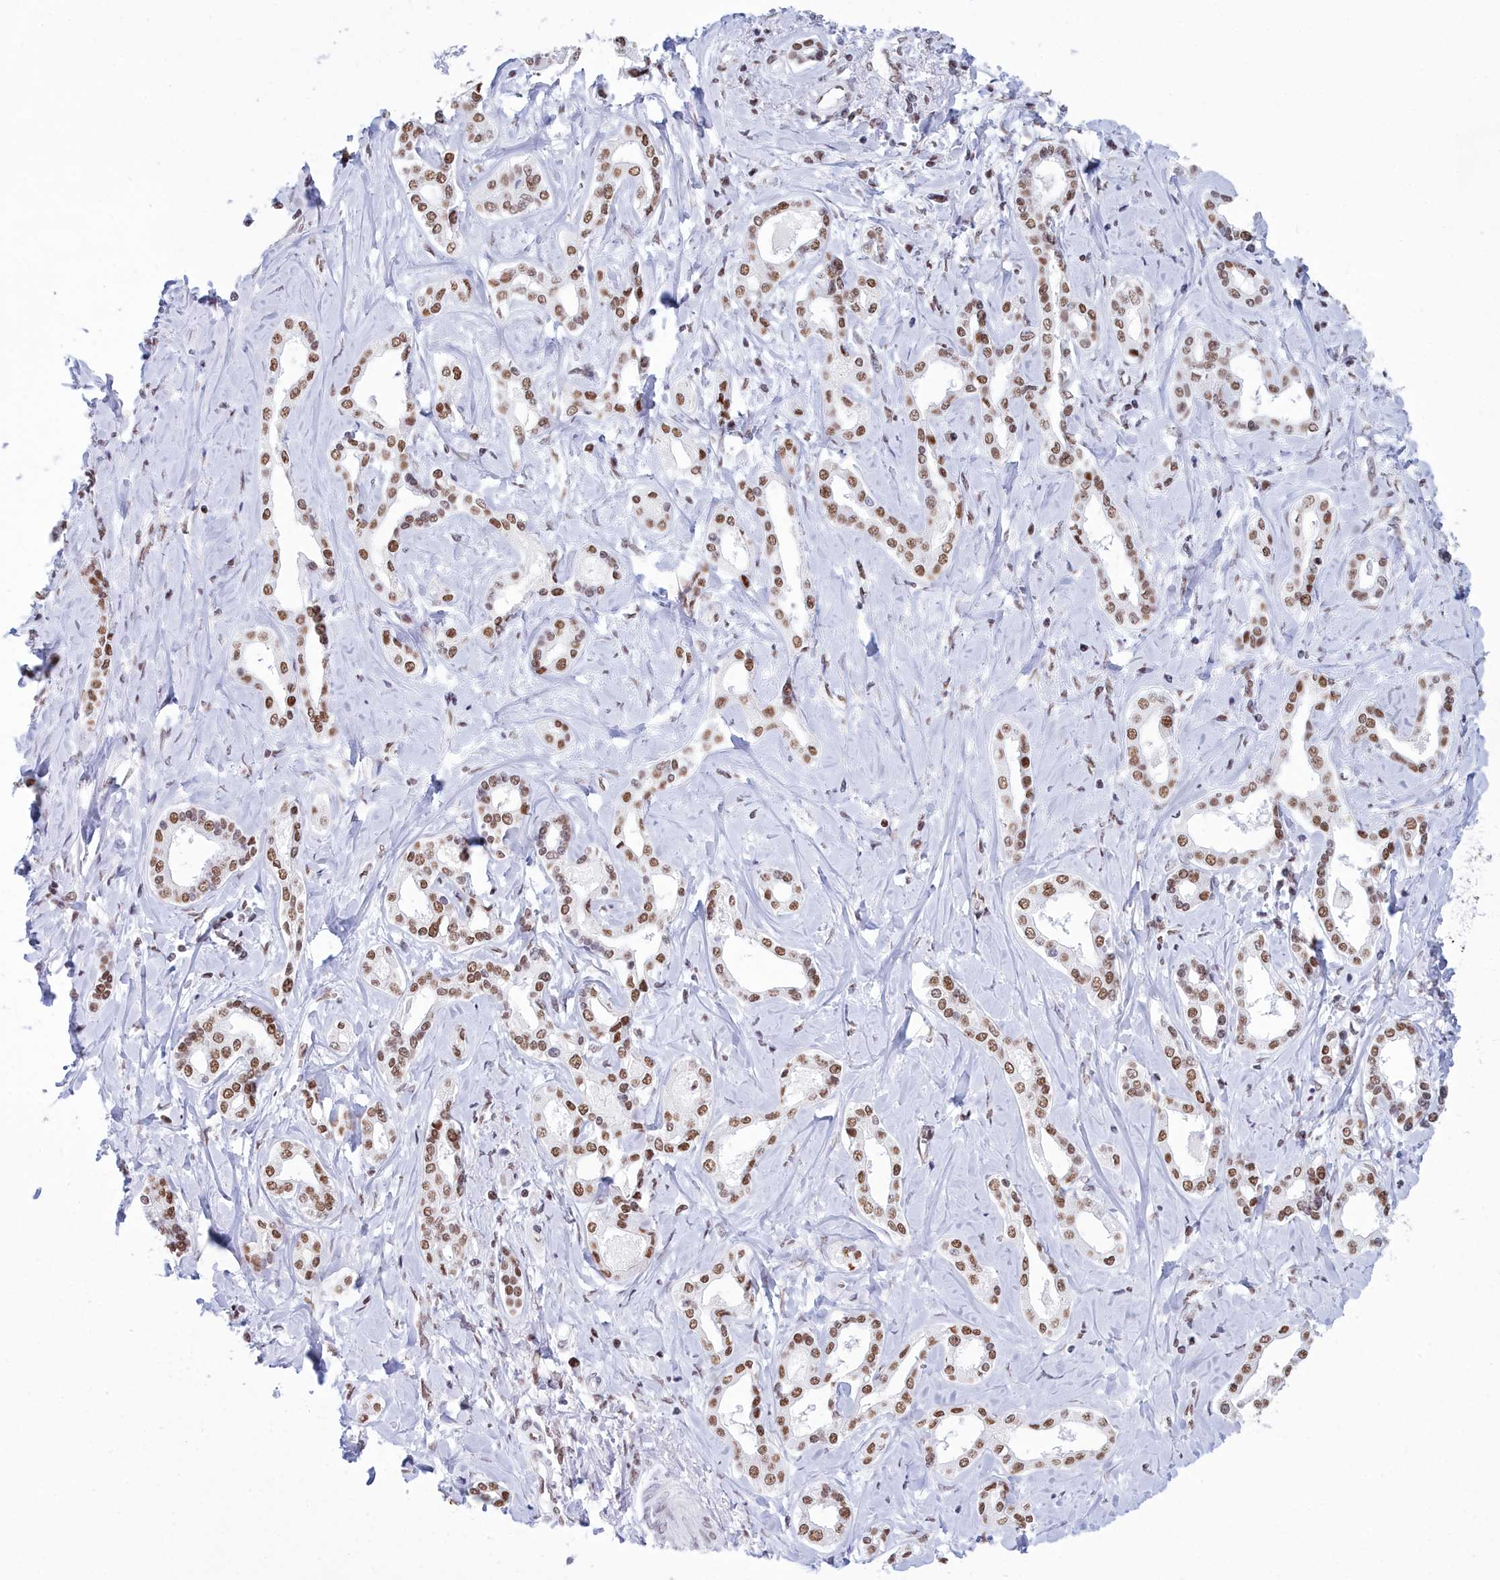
{"staining": {"intensity": "moderate", "quantity": ">75%", "location": "nuclear"}, "tissue": "liver cancer", "cell_type": "Tumor cells", "image_type": "cancer", "snomed": [{"axis": "morphology", "description": "Cholangiocarcinoma"}, {"axis": "topography", "description": "Liver"}], "caption": "Cholangiocarcinoma (liver) was stained to show a protein in brown. There is medium levels of moderate nuclear expression in approximately >75% of tumor cells.", "gene": "CDC26", "patient": {"sex": "female", "age": 77}}